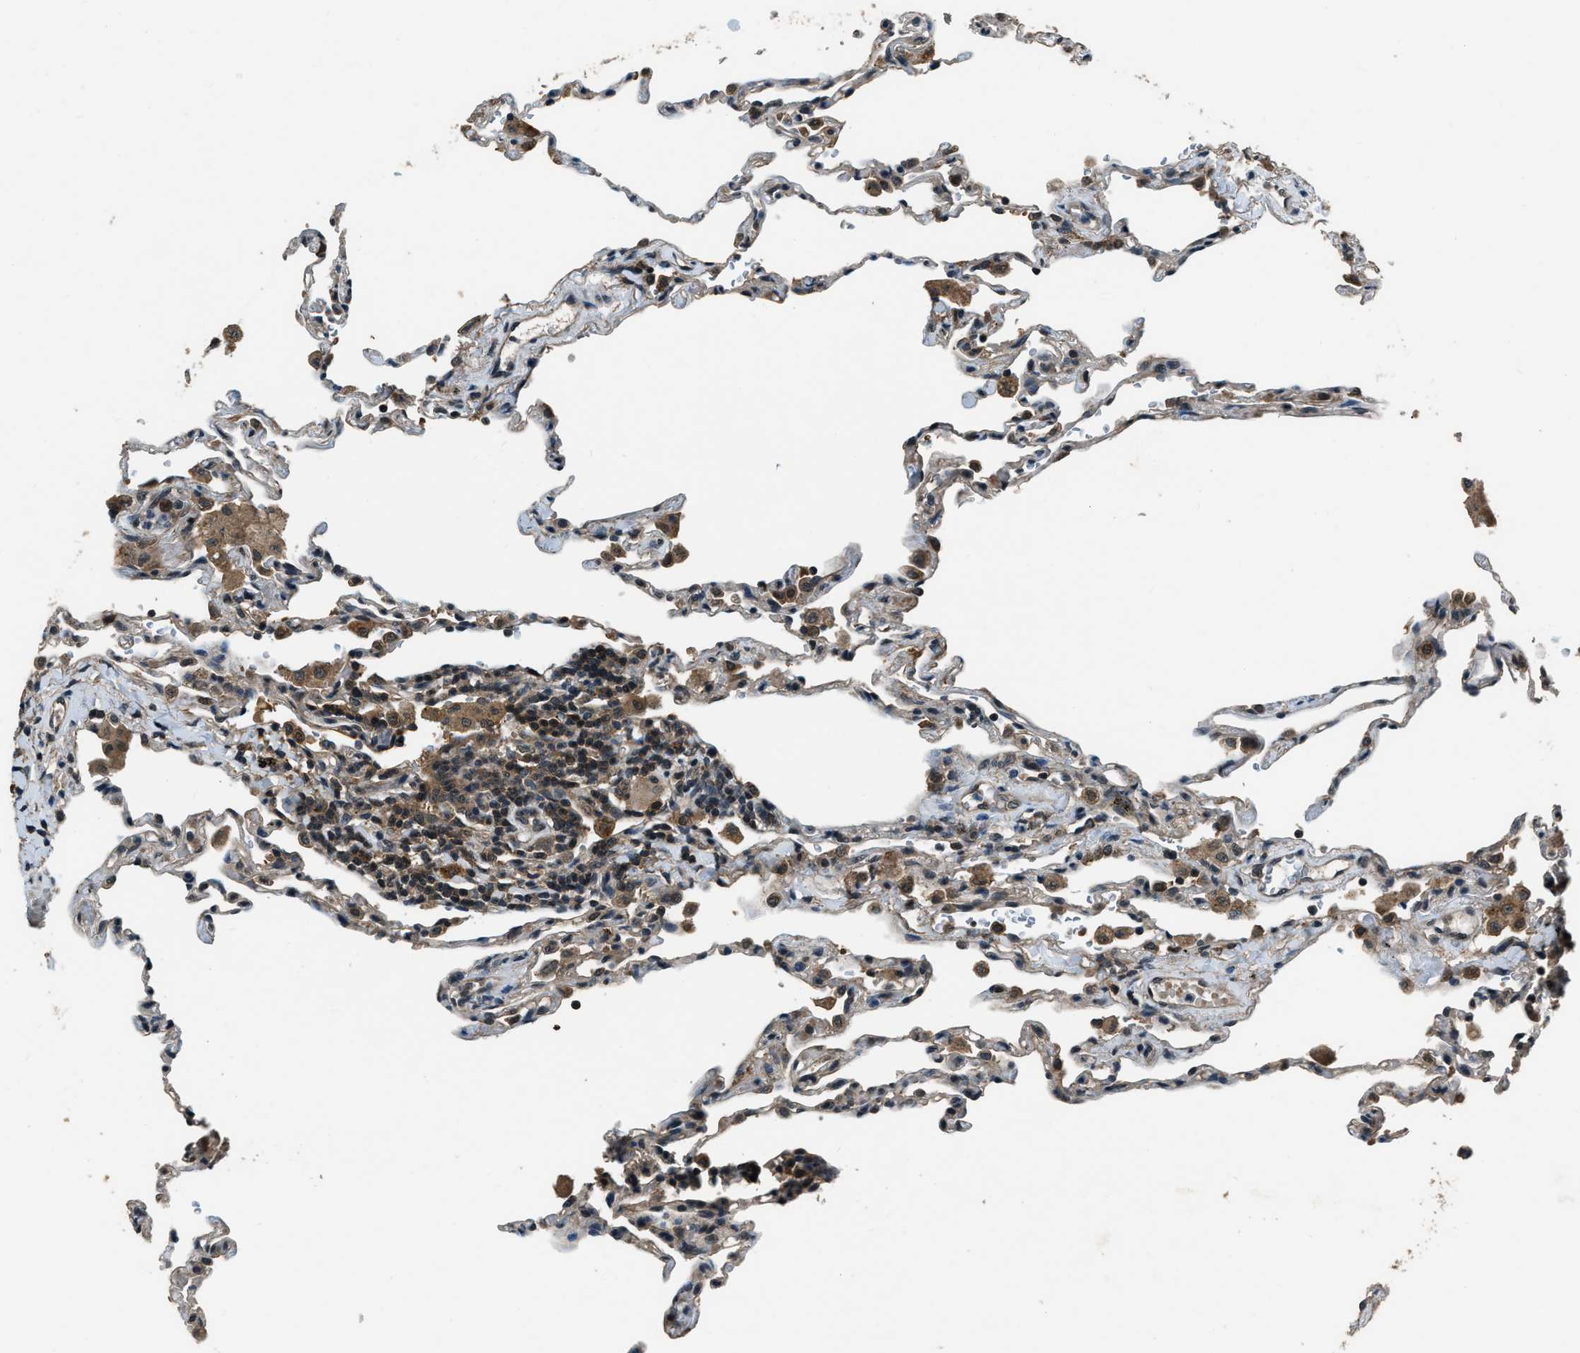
{"staining": {"intensity": "weak", "quantity": ">75%", "location": "cytoplasmic/membranous"}, "tissue": "lung", "cell_type": "Alveolar cells", "image_type": "normal", "snomed": [{"axis": "morphology", "description": "Normal tissue, NOS"}, {"axis": "topography", "description": "Lung"}], "caption": "Alveolar cells show weak cytoplasmic/membranous staining in about >75% of cells in unremarkable lung.", "gene": "NUDCD3", "patient": {"sex": "male", "age": 59}}